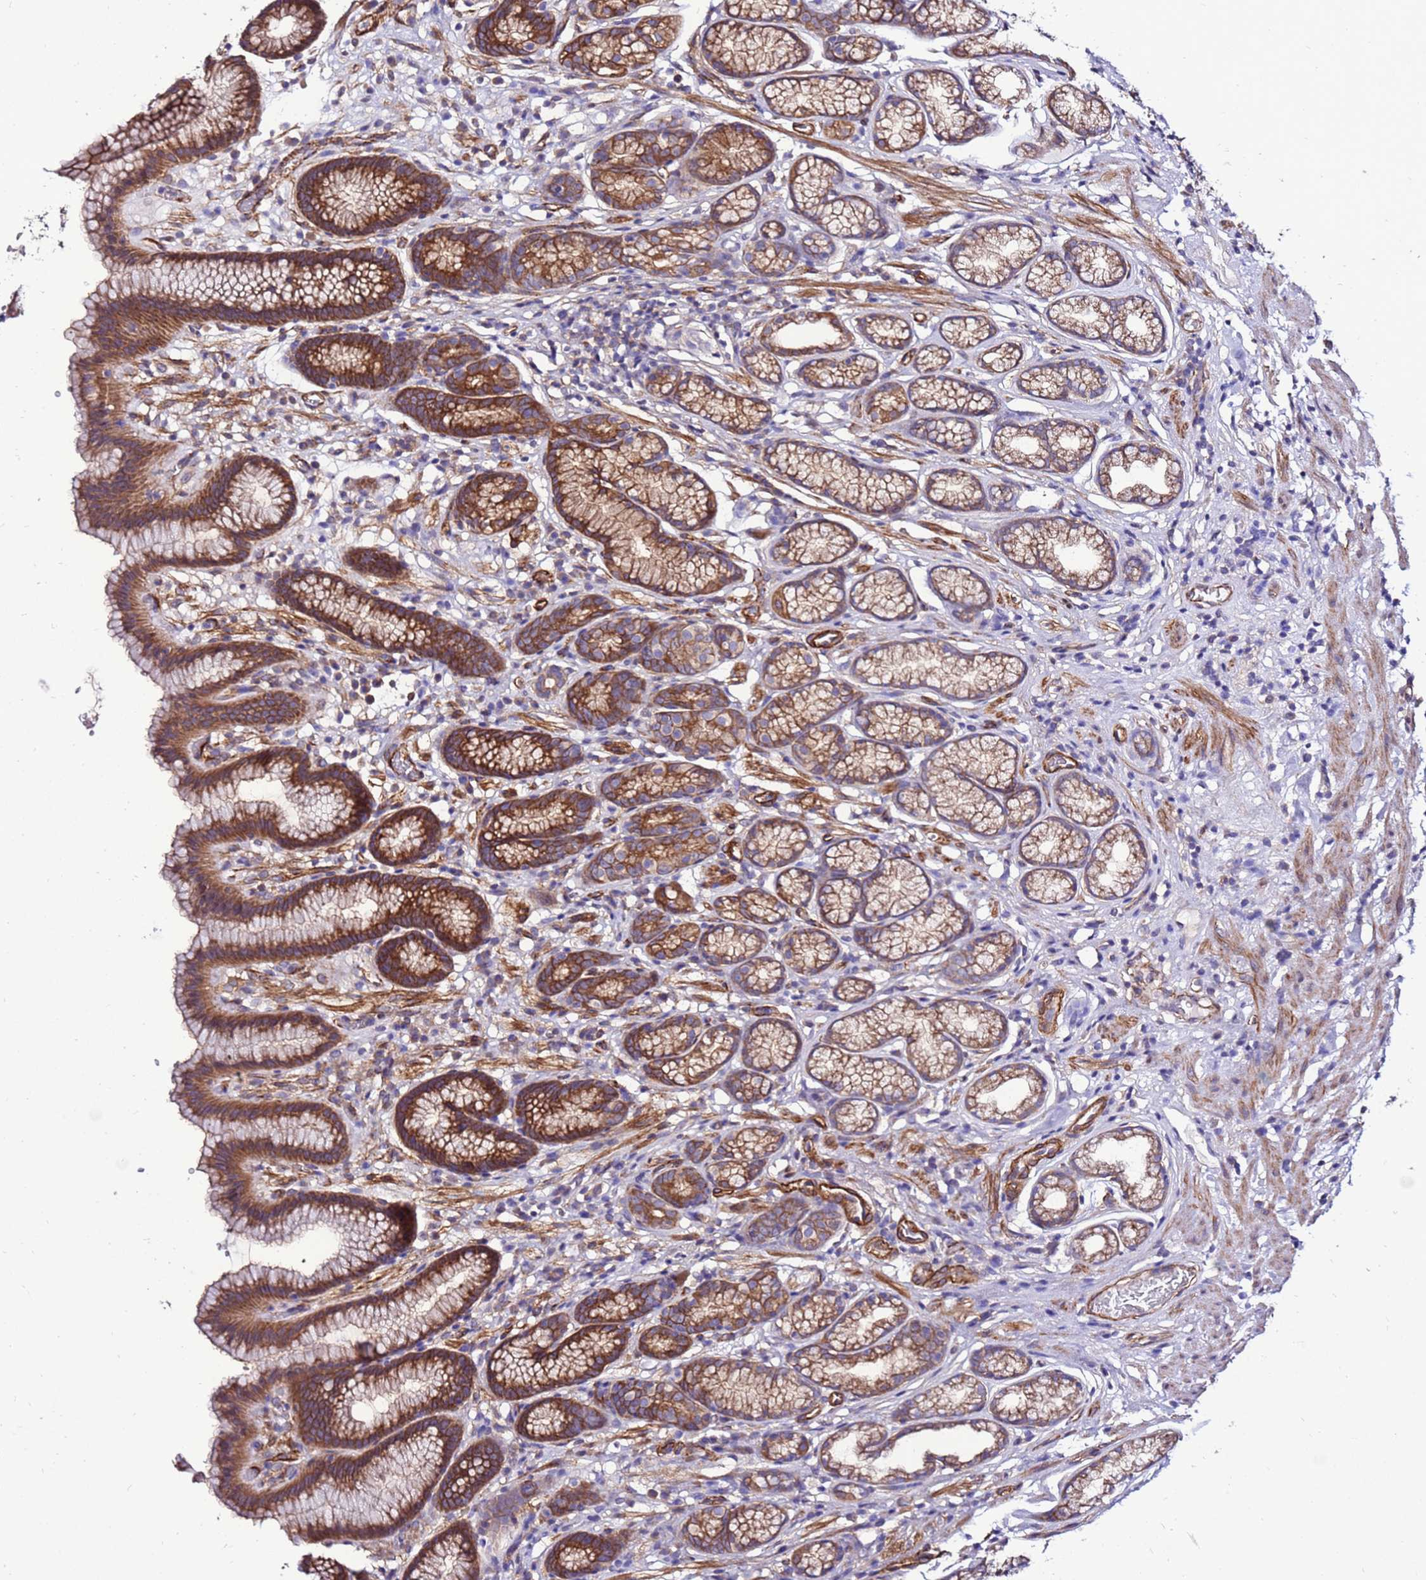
{"staining": {"intensity": "moderate", "quantity": ">75%", "location": "cytoplasmic/membranous"}, "tissue": "stomach", "cell_type": "Glandular cells", "image_type": "normal", "snomed": [{"axis": "morphology", "description": "Normal tissue, NOS"}, {"axis": "topography", "description": "Stomach"}], "caption": "Moderate cytoplasmic/membranous protein staining is appreciated in approximately >75% of glandular cells in stomach. The protein is stained brown, and the nuclei are stained in blue (DAB IHC with brightfield microscopy, high magnification).", "gene": "EI24", "patient": {"sex": "male", "age": 42}}